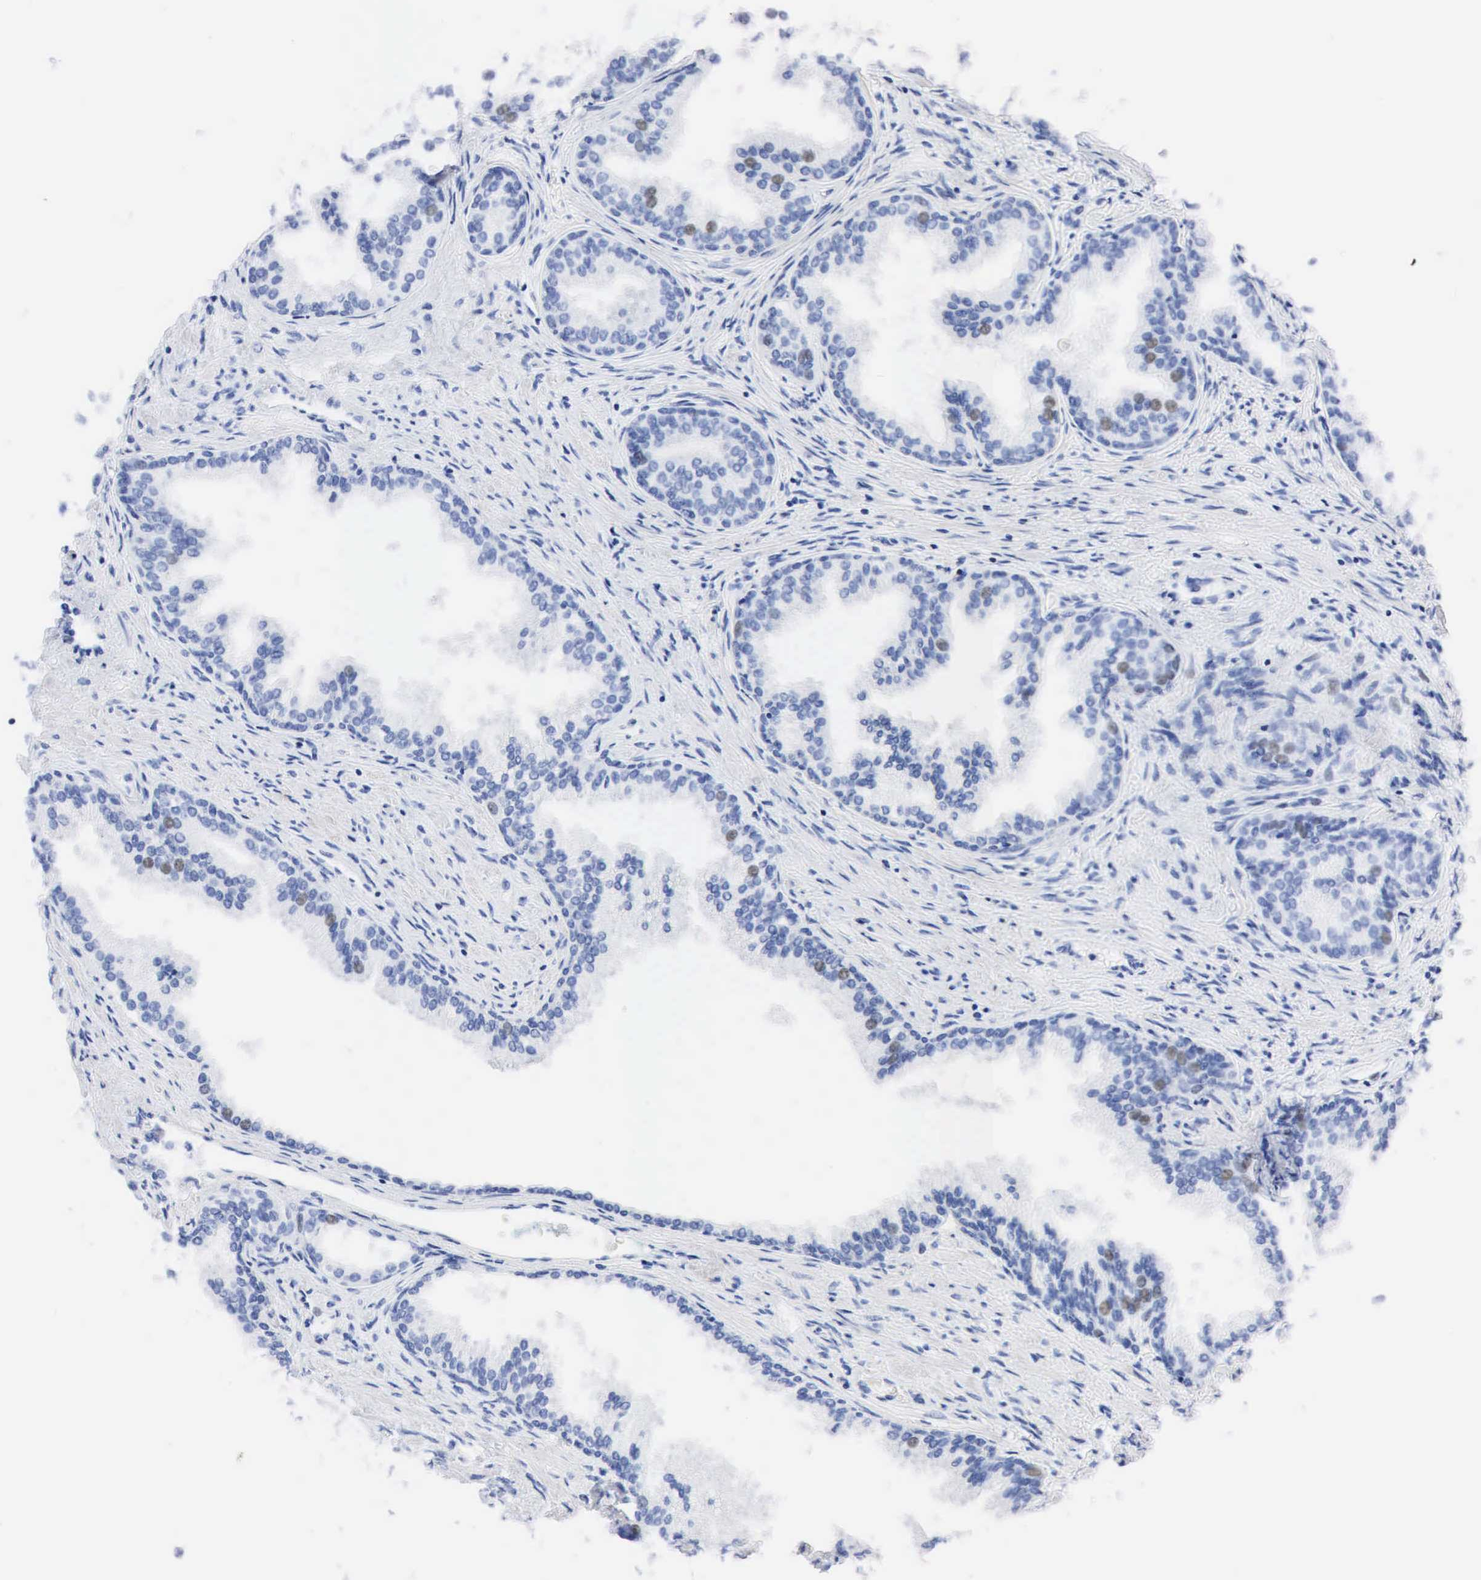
{"staining": {"intensity": "weak", "quantity": "<25%", "location": "nuclear"}, "tissue": "prostate", "cell_type": "Glandular cells", "image_type": "normal", "snomed": [{"axis": "morphology", "description": "Normal tissue, NOS"}, {"axis": "topography", "description": "Prostate"}], "caption": "Glandular cells are negative for brown protein staining in benign prostate. (DAB immunohistochemistry visualized using brightfield microscopy, high magnification).", "gene": "PTH", "patient": {"sex": "male", "age": 68}}